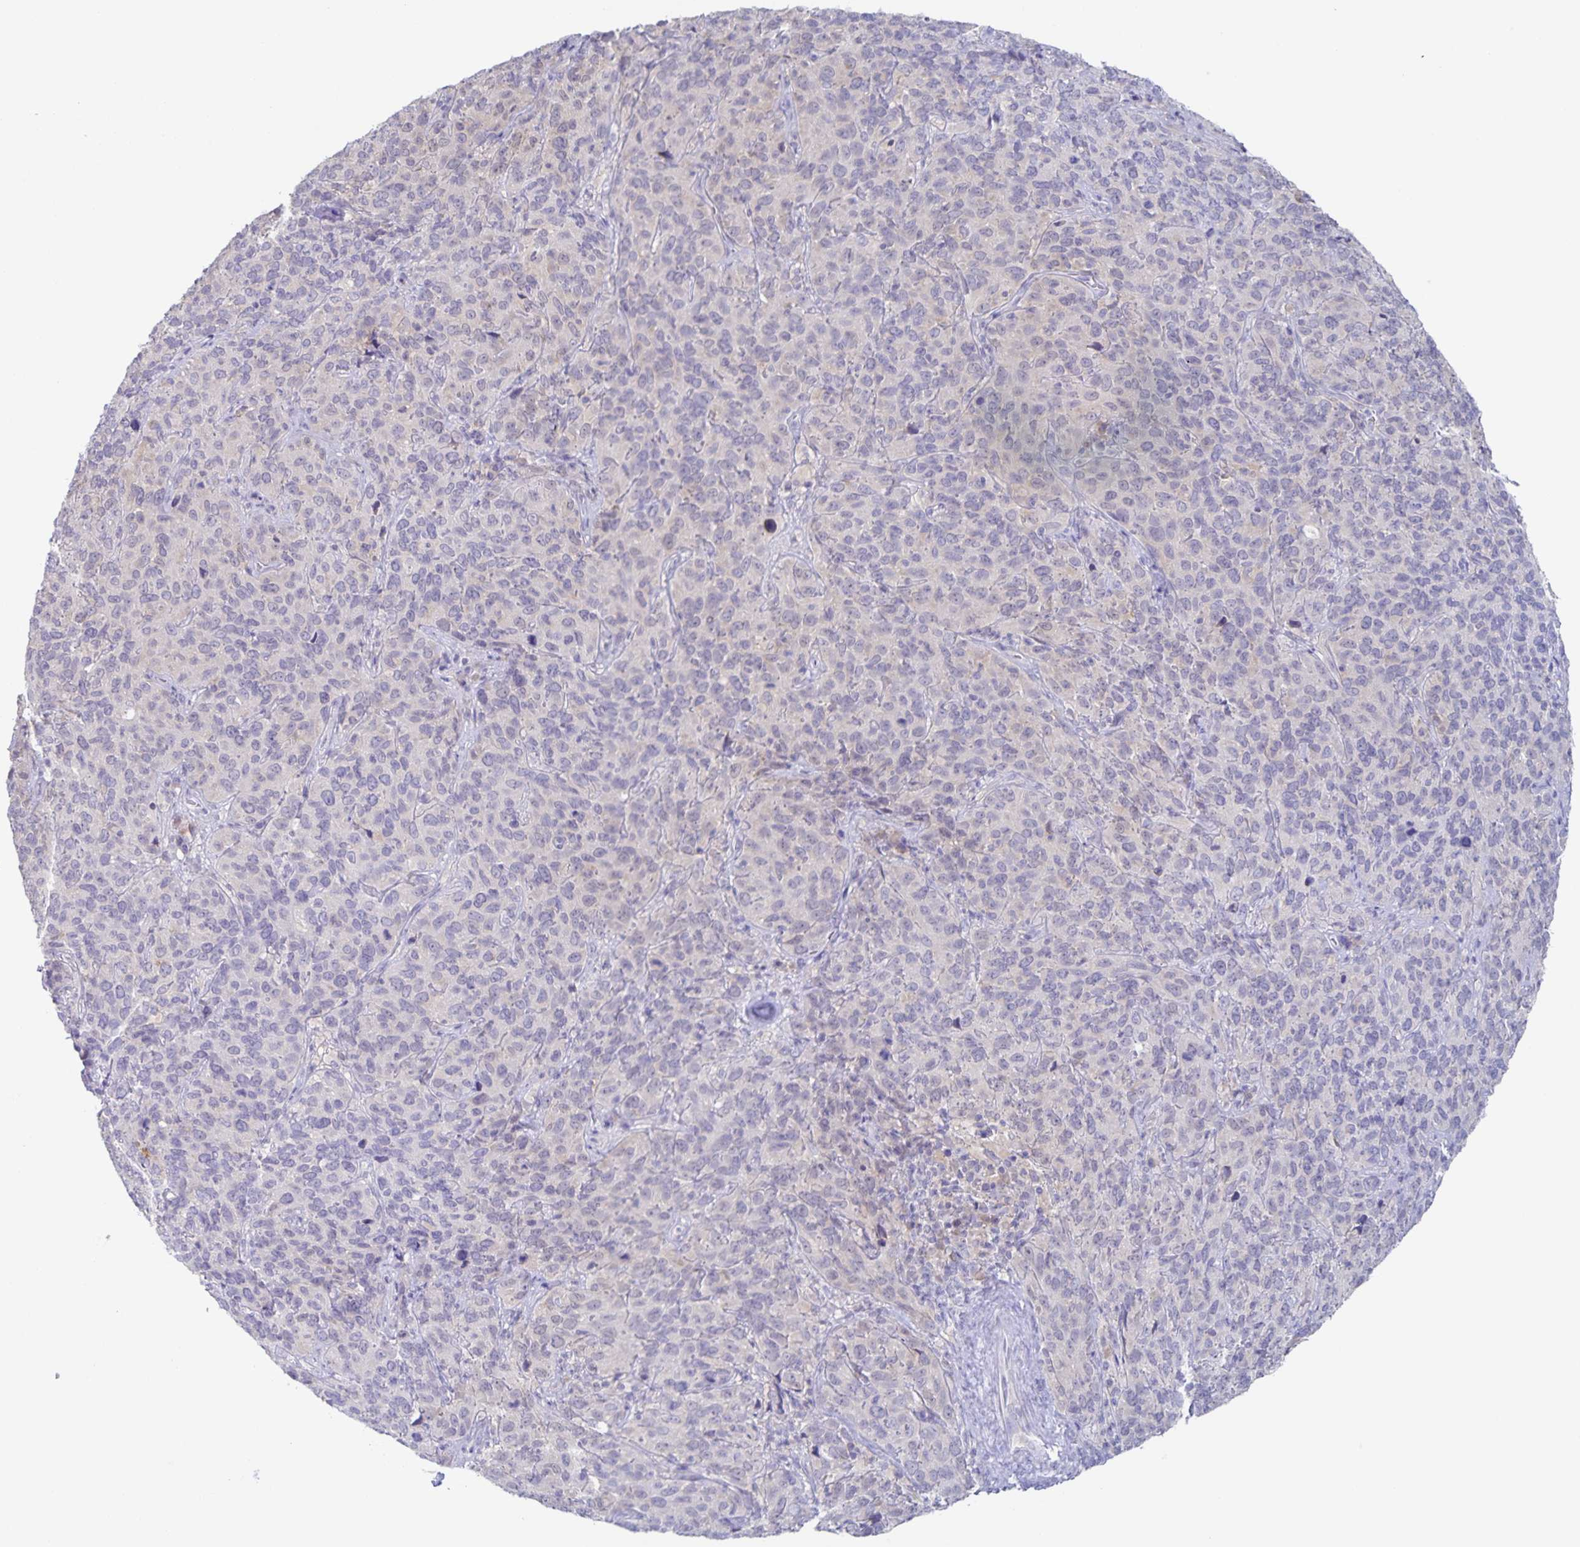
{"staining": {"intensity": "negative", "quantity": "none", "location": "none"}, "tissue": "cervical cancer", "cell_type": "Tumor cells", "image_type": "cancer", "snomed": [{"axis": "morphology", "description": "Squamous cell carcinoma, NOS"}, {"axis": "topography", "description": "Cervix"}], "caption": "Cervical cancer was stained to show a protein in brown. There is no significant expression in tumor cells.", "gene": "RPL36A", "patient": {"sex": "female", "age": 51}}